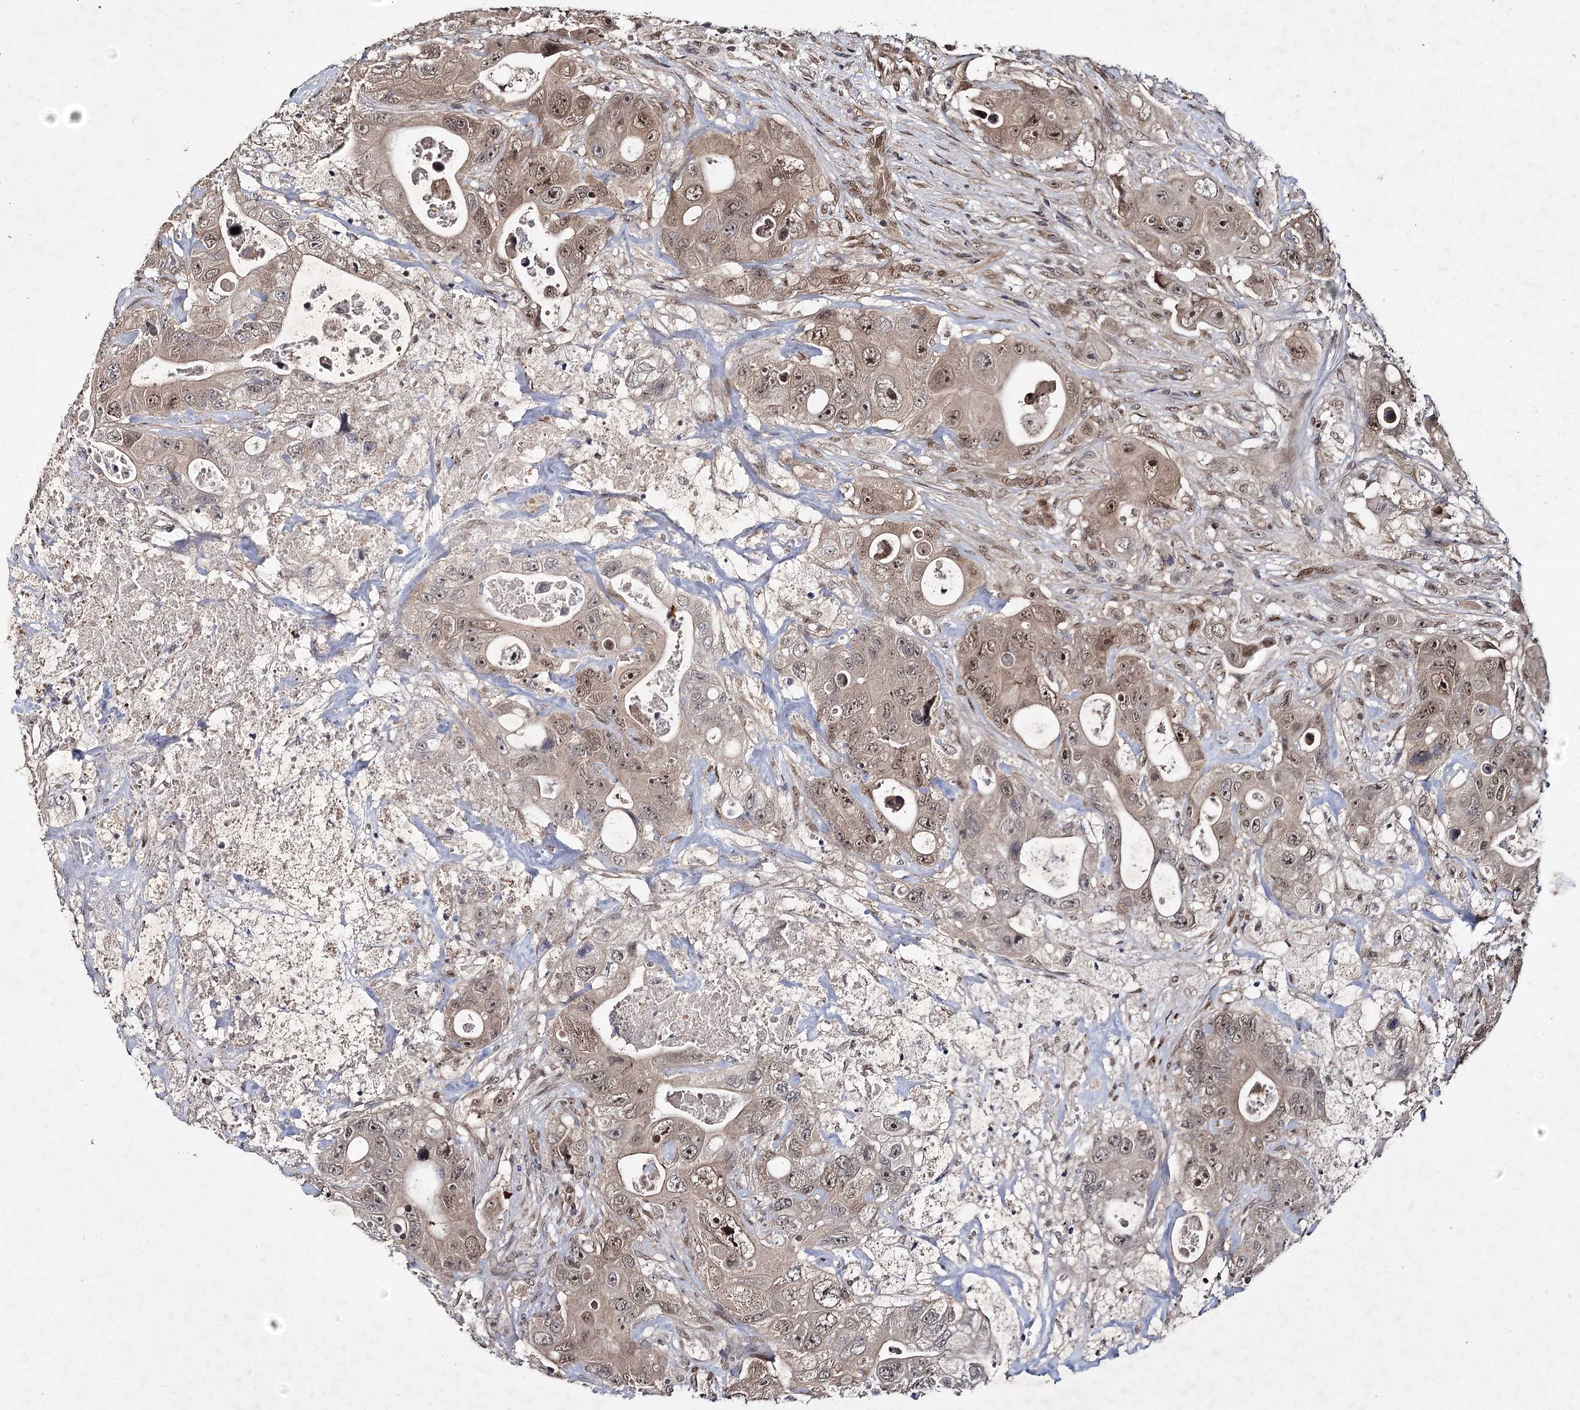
{"staining": {"intensity": "moderate", "quantity": ">75%", "location": "nuclear"}, "tissue": "colorectal cancer", "cell_type": "Tumor cells", "image_type": "cancer", "snomed": [{"axis": "morphology", "description": "Adenocarcinoma, NOS"}, {"axis": "topography", "description": "Colon"}], "caption": "The photomicrograph shows a brown stain indicating the presence of a protein in the nuclear of tumor cells in adenocarcinoma (colorectal). Nuclei are stained in blue.", "gene": "DCUN1D4", "patient": {"sex": "female", "age": 46}}